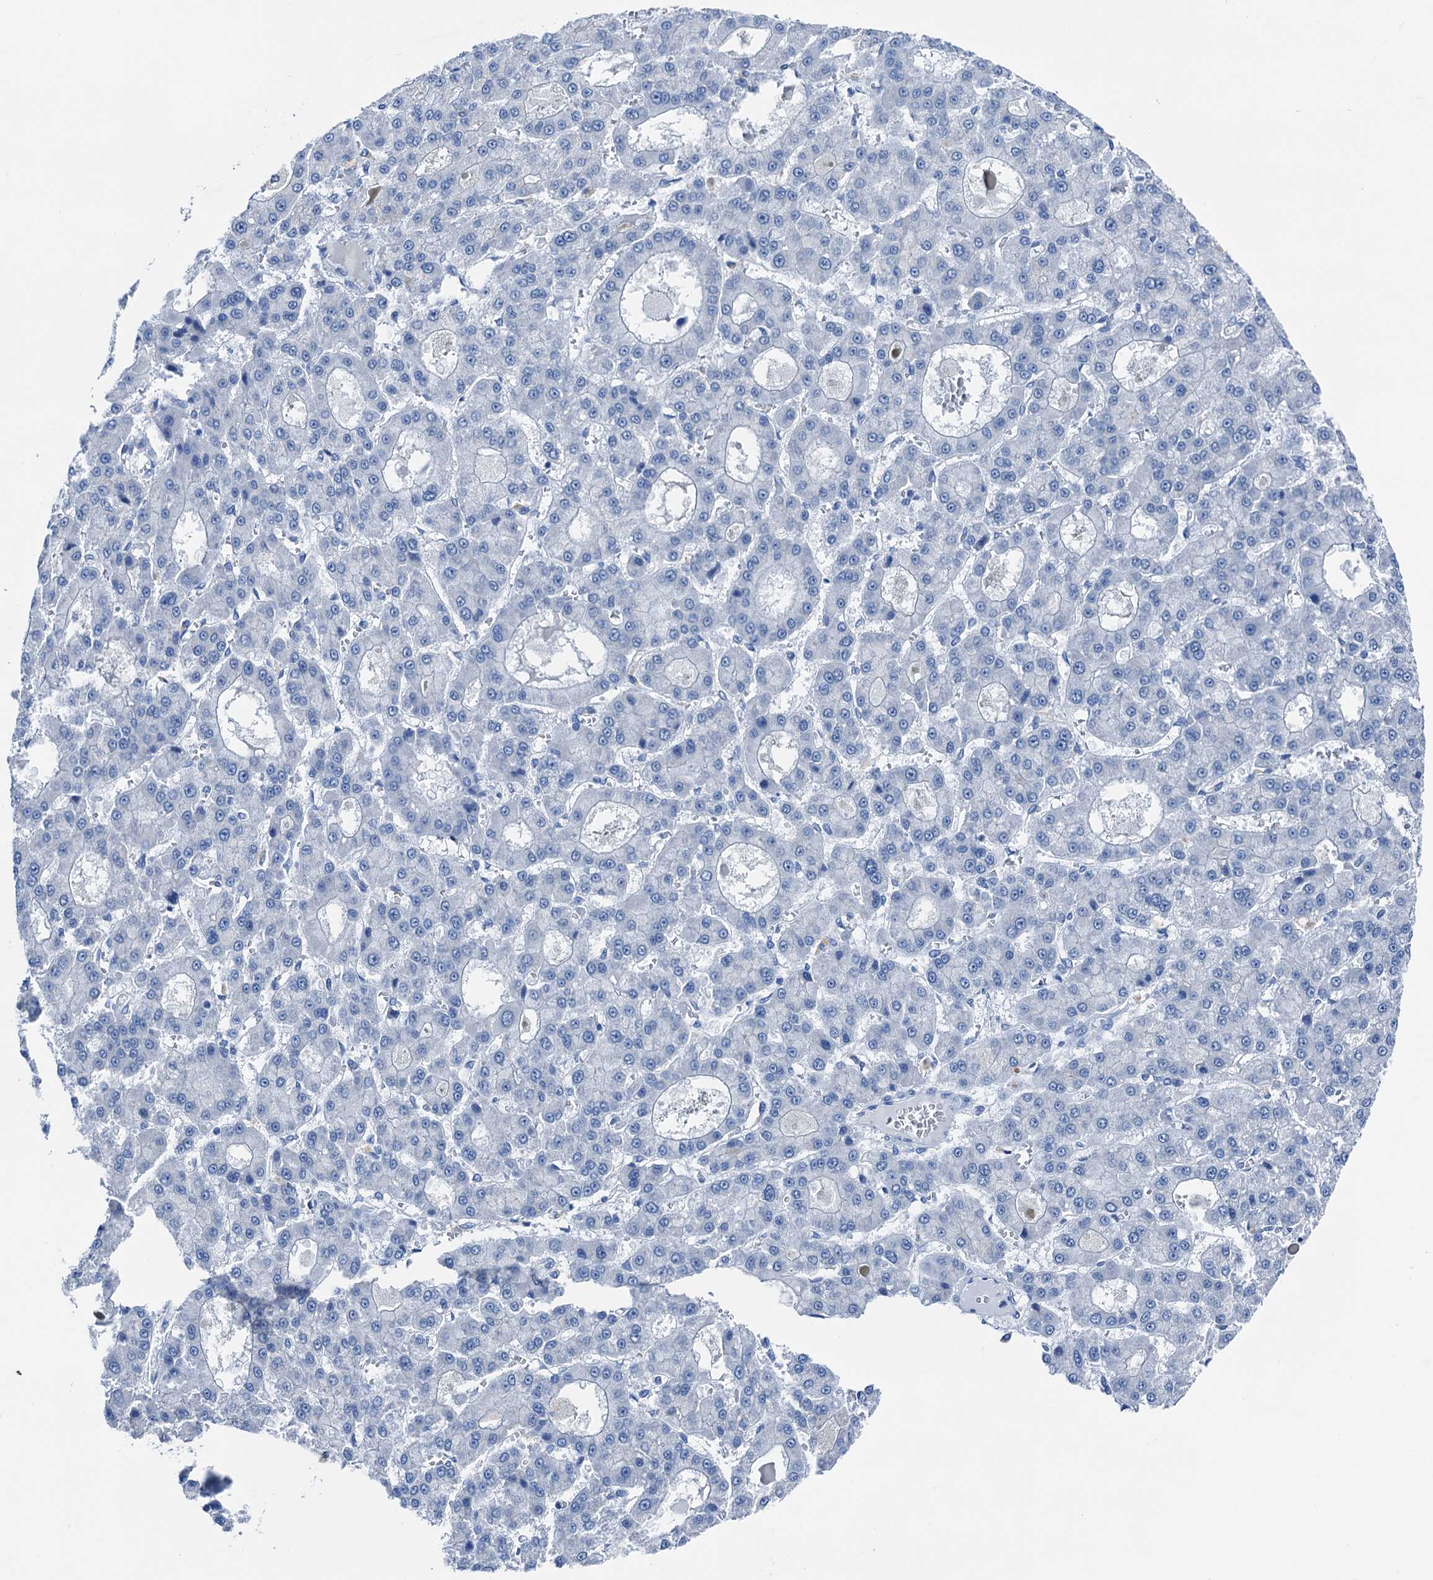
{"staining": {"intensity": "negative", "quantity": "none", "location": "none"}, "tissue": "liver cancer", "cell_type": "Tumor cells", "image_type": "cancer", "snomed": [{"axis": "morphology", "description": "Carcinoma, Hepatocellular, NOS"}, {"axis": "topography", "description": "Liver"}], "caption": "A high-resolution image shows IHC staining of hepatocellular carcinoma (liver), which displays no significant expression in tumor cells. (DAB IHC visualized using brightfield microscopy, high magnification).", "gene": "CBLN3", "patient": {"sex": "male", "age": 70}}